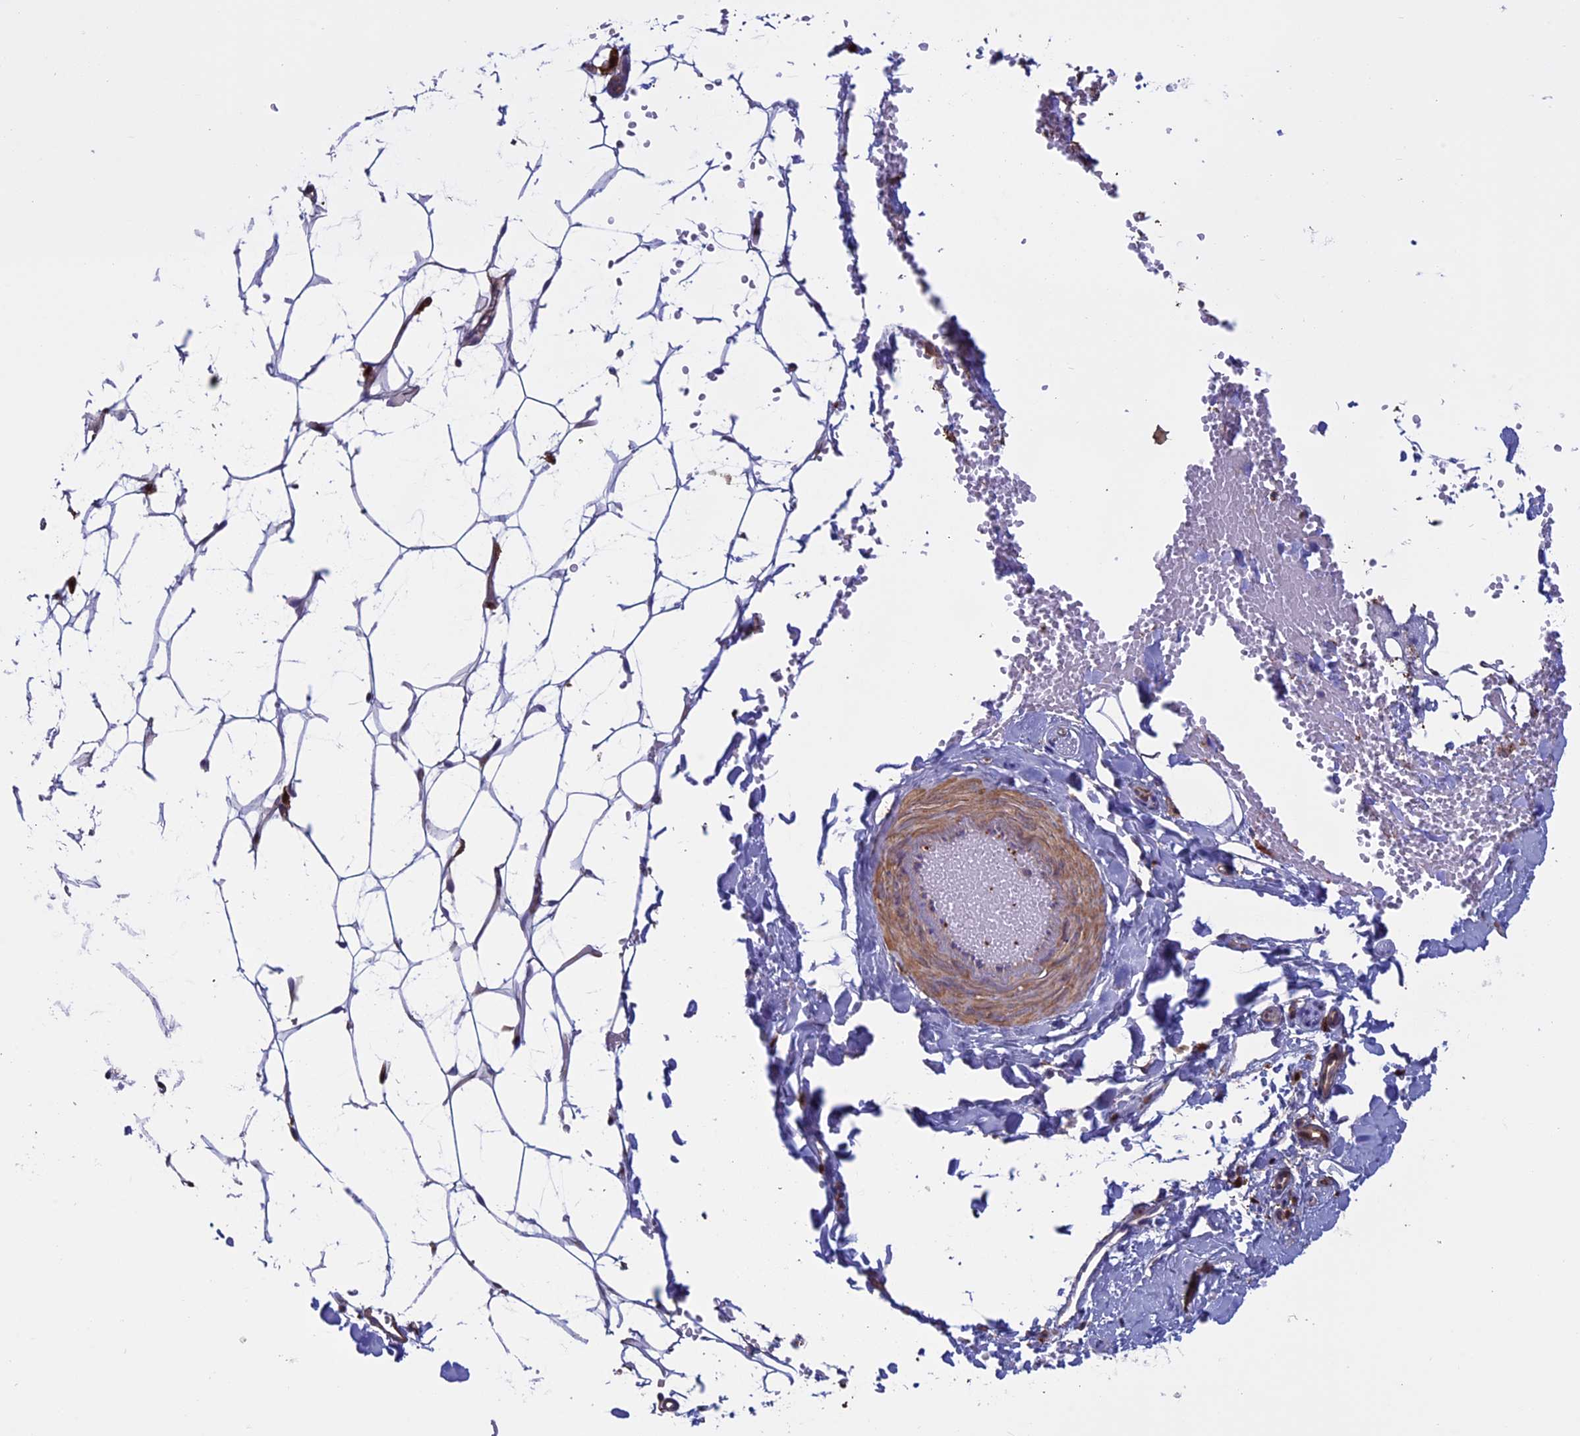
{"staining": {"intensity": "weak", "quantity": "<25%", "location": "cytoplasmic/membranous"}, "tissue": "adipose tissue", "cell_type": "Adipocytes", "image_type": "normal", "snomed": [{"axis": "morphology", "description": "Normal tissue, NOS"}, {"axis": "topography", "description": "Breast"}], "caption": "This is an IHC micrograph of normal human adipose tissue. There is no positivity in adipocytes.", "gene": "ARHGAP18", "patient": {"sex": "female", "age": 23}}